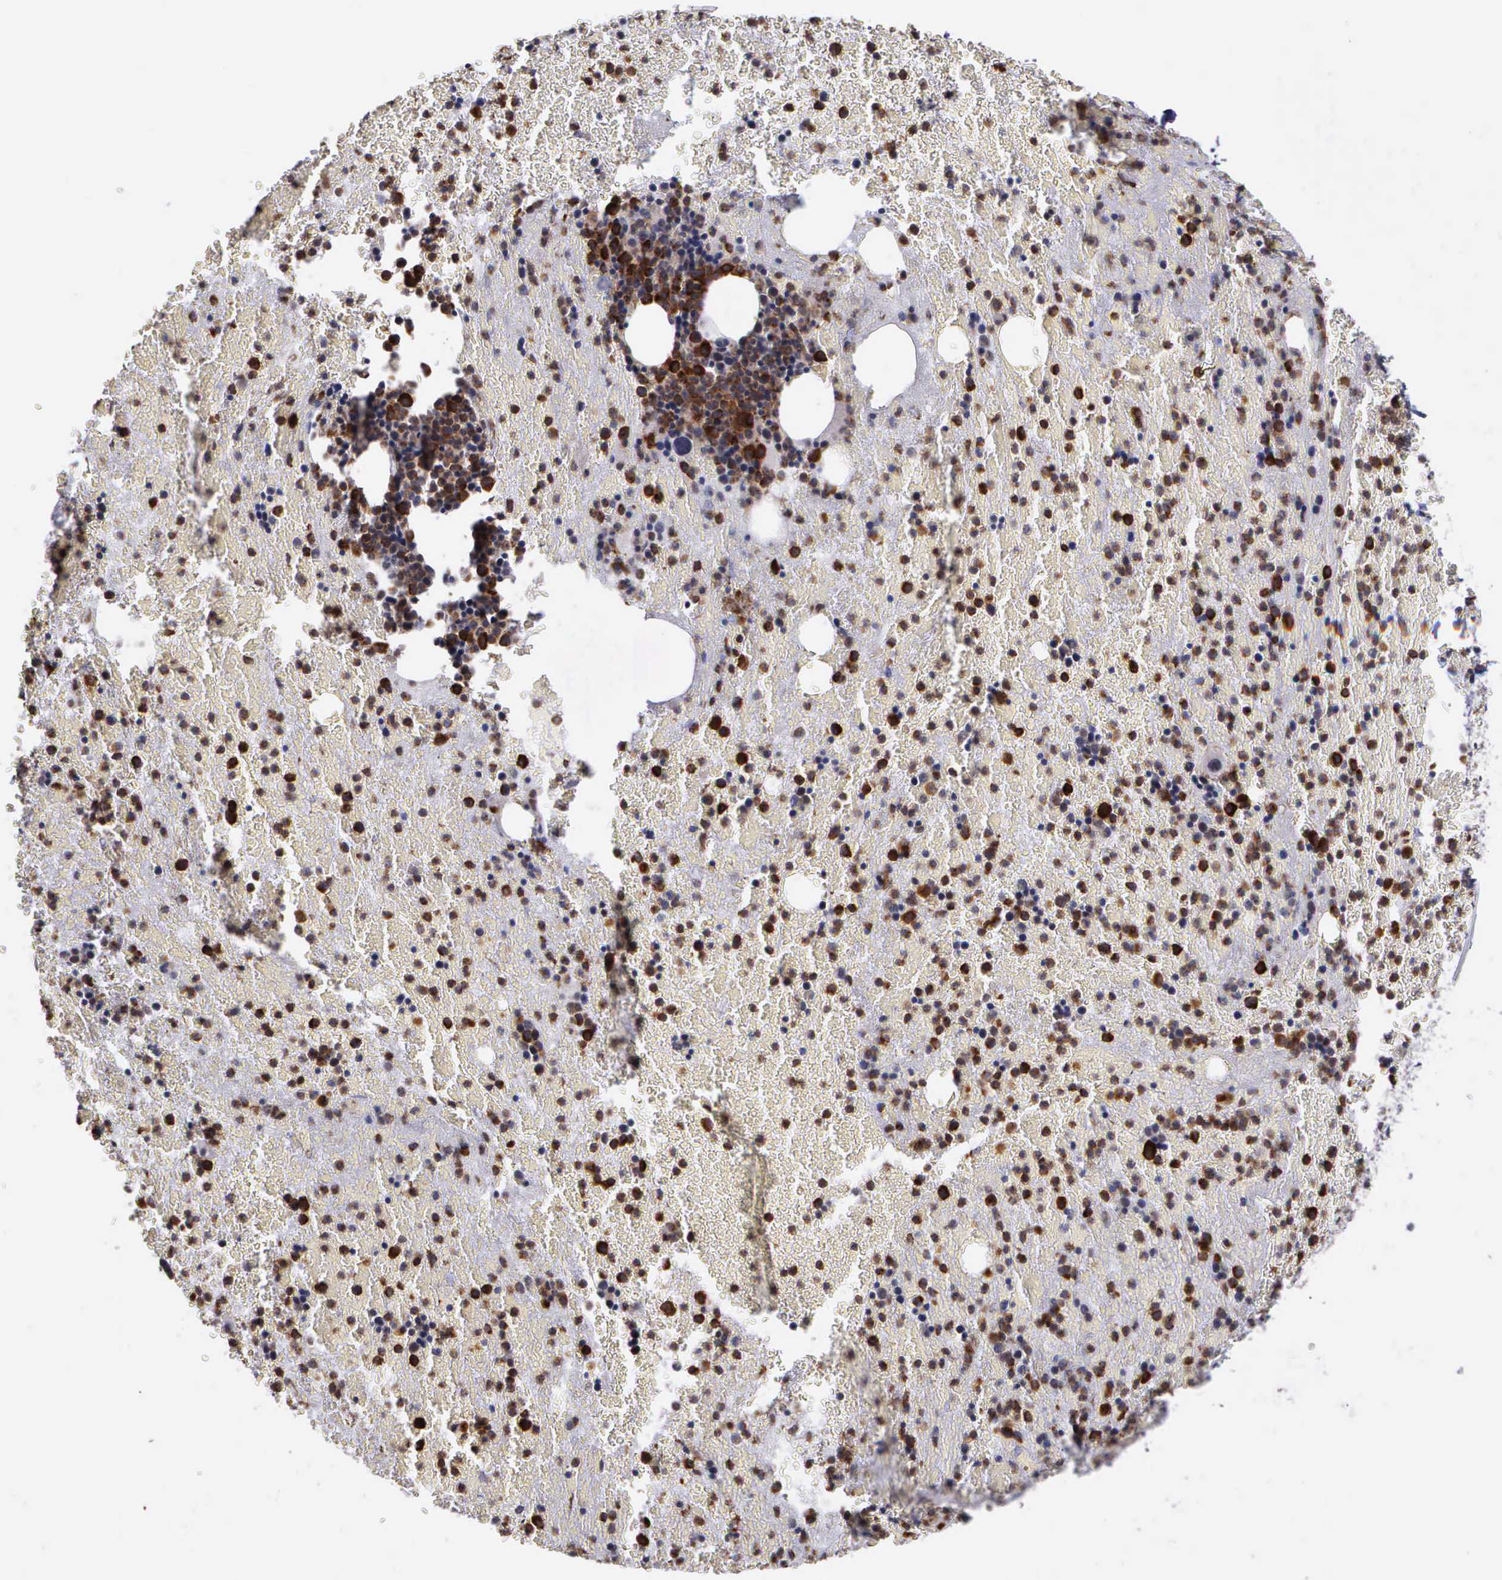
{"staining": {"intensity": "strong", "quantity": "25%-75%", "location": "nuclear"}, "tissue": "bone marrow", "cell_type": "Hematopoietic cells", "image_type": "normal", "snomed": [{"axis": "morphology", "description": "Normal tissue, NOS"}, {"axis": "topography", "description": "Bone marrow"}], "caption": "This histopathology image reveals immunohistochemistry staining of unremarkable bone marrow, with high strong nuclear staining in about 25%-75% of hematopoietic cells.", "gene": "MAP3K9", "patient": {"sex": "female", "age": 53}}